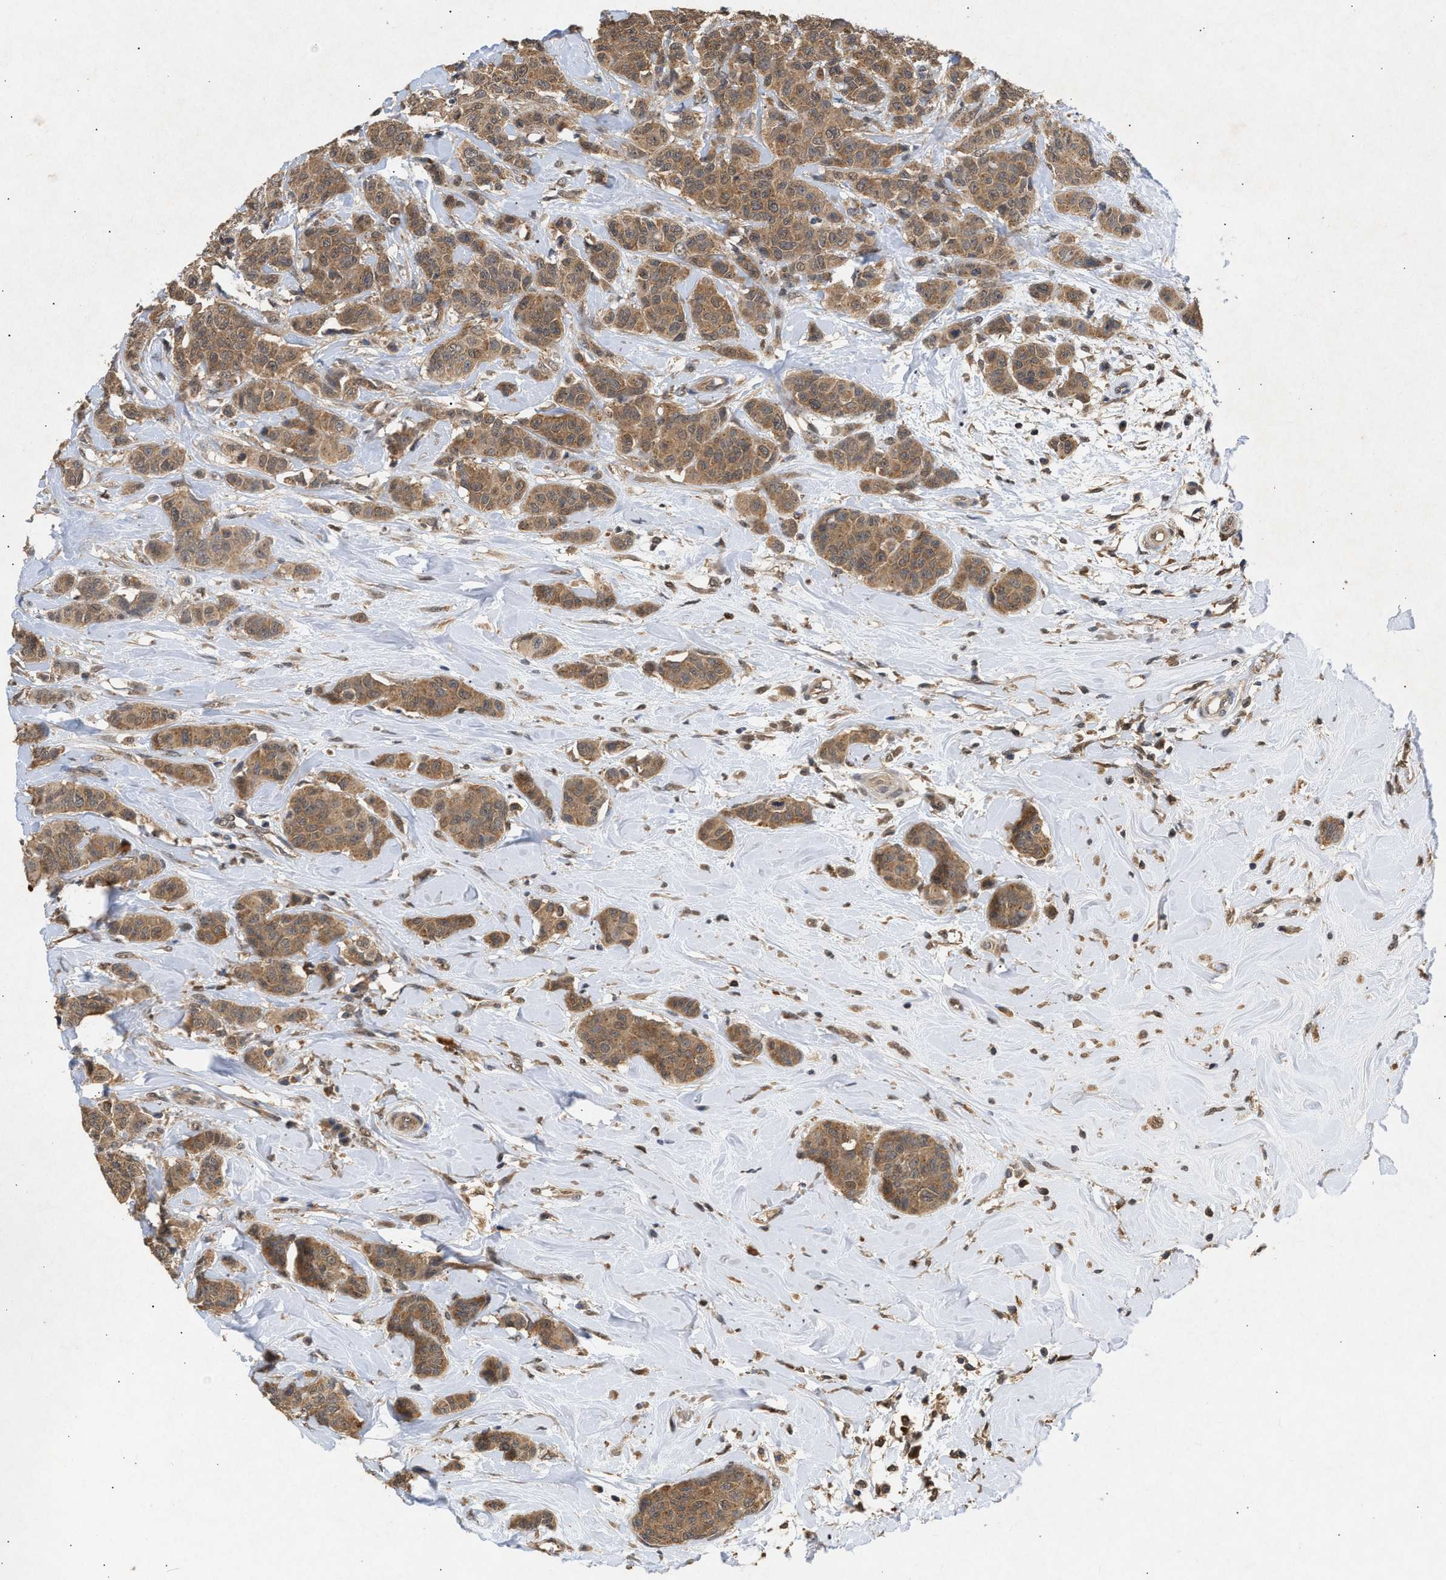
{"staining": {"intensity": "moderate", "quantity": ">75%", "location": "cytoplasmic/membranous"}, "tissue": "breast cancer", "cell_type": "Tumor cells", "image_type": "cancer", "snomed": [{"axis": "morphology", "description": "Normal tissue, NOS"}, {"axis": "morphology", "description": "Duct carcinoma"}, {"axis": "topography", "description": "Breast"}], "caption": "The image reveals a brown stain indicating the presence of a protein in the cytoplasmic/membranous of tumor cells in breast invasive ductal carcinoma.", "gene": "FITM1", "patient": {"sex": "female", "age": 40}}